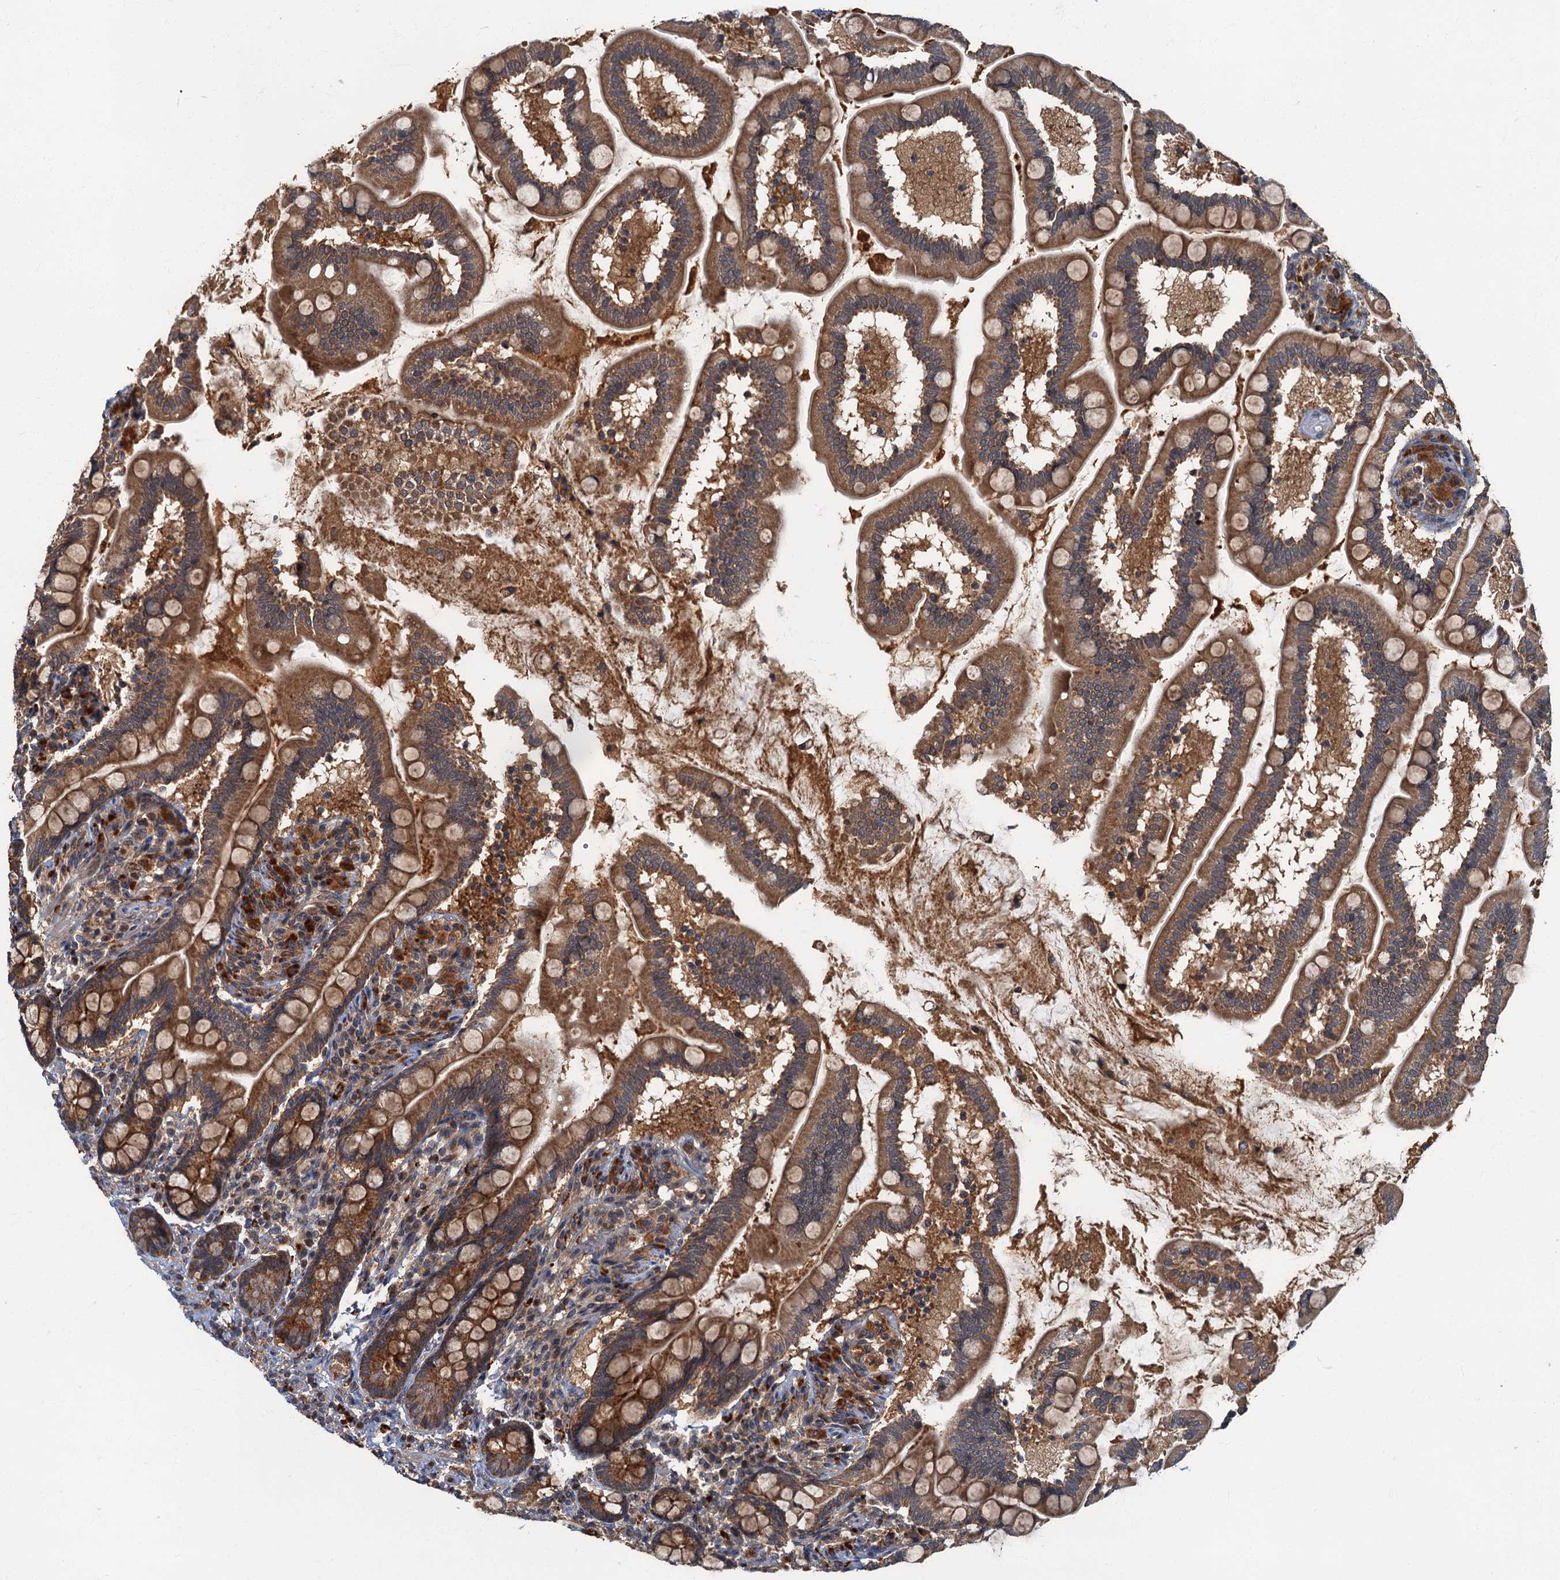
{"staining": {"intensity": "moderate", "quantity": ">75%", "location": "cytoplasmic/membranous"}, "tissue": "small intestine", "cell_type": "Glandular cells", "image_type": "normal", "snomed": [{"axis": "morphology", "description": "Normal tissue, NOS"}, {"axis": "topography", "description": "Small intestine"}], "caption": "IHC image of benign small intestine: small intestine stained using immunohistochemistry (IHC) reveals medium levels of moderate protein expression localized specifically in the cytoplasmic/membranous of glandular cells, appearing as a cytoplasmic/membranous brown color.", "gene": "WDCP", "patient": {"sex": "female", "age": 64}}